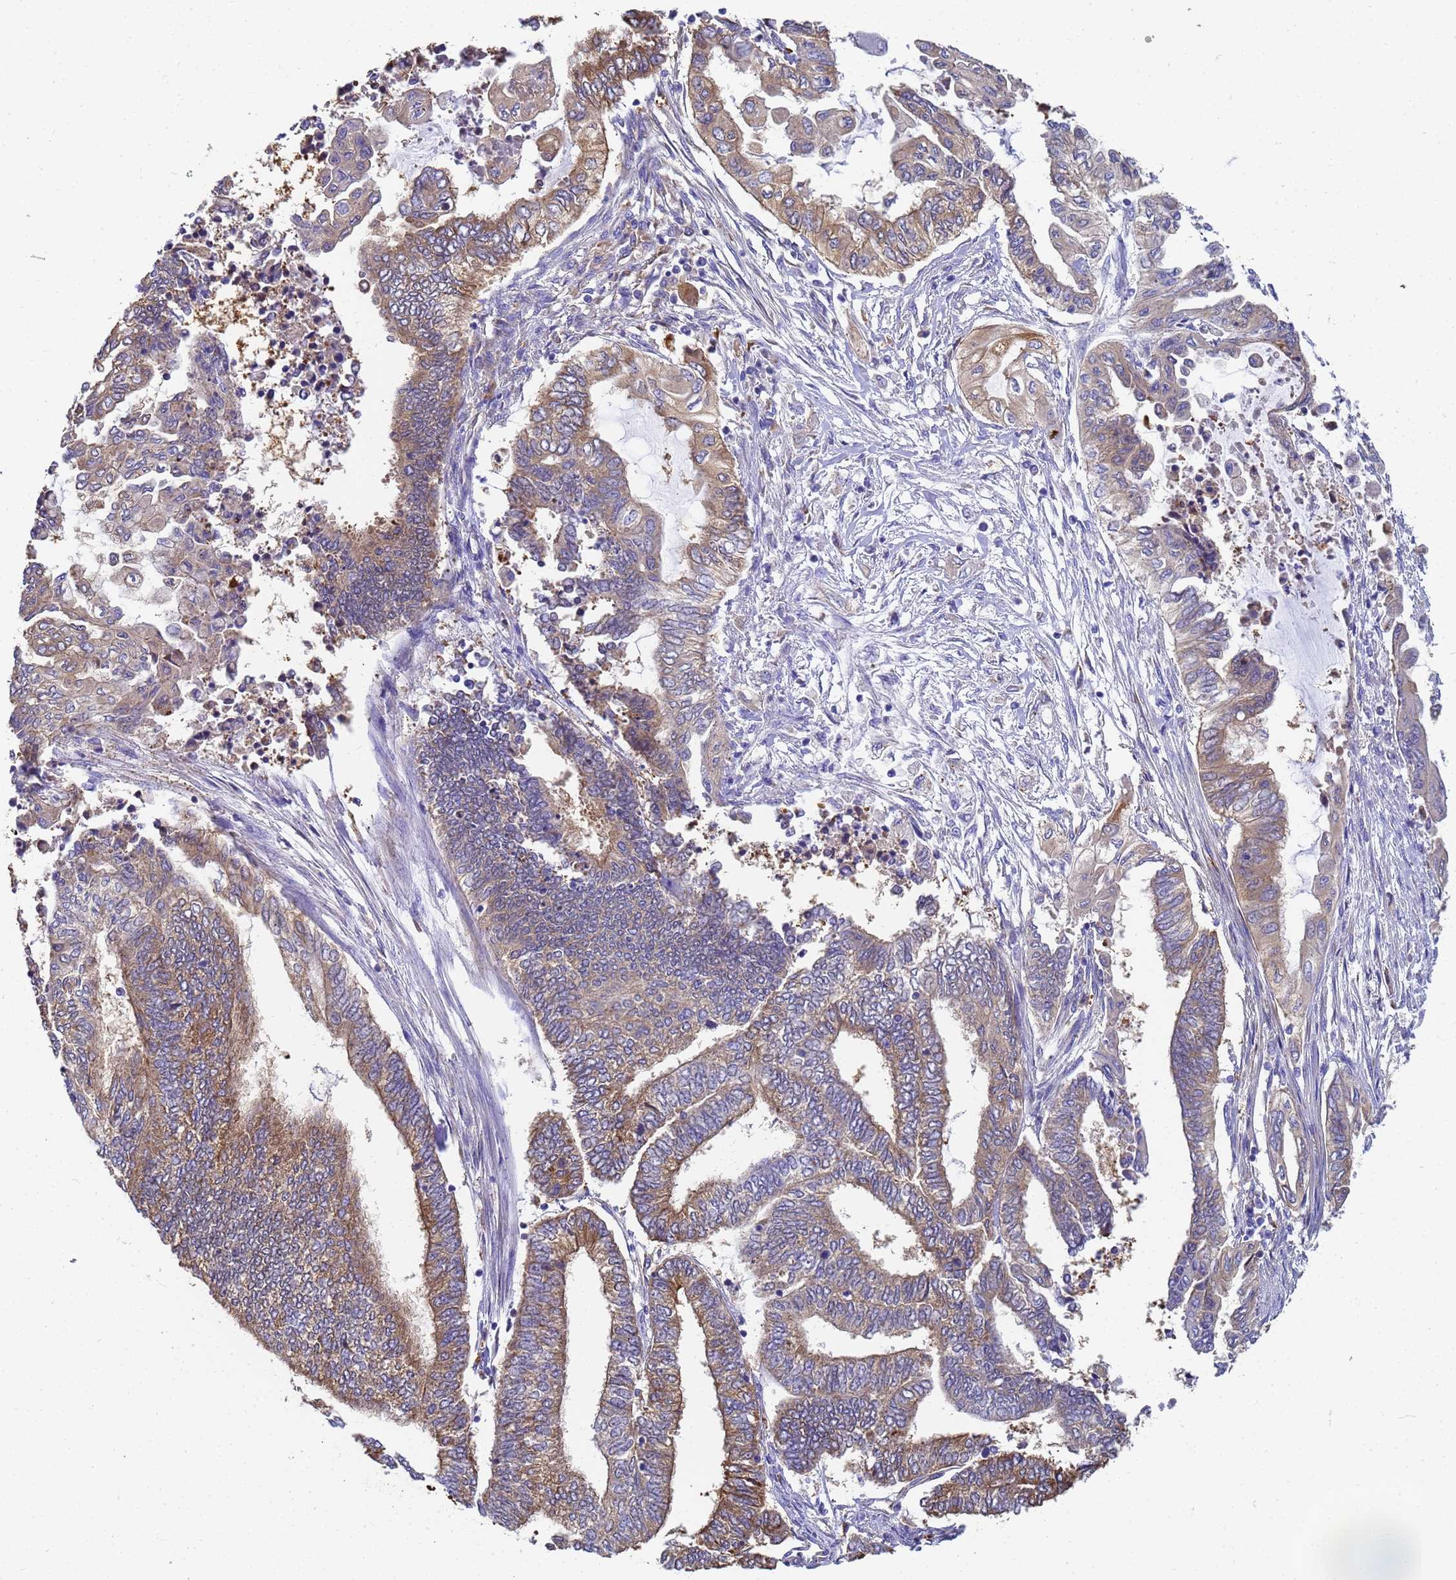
{"staining": {"intensity": "weak", "quantity": ">75%", "location": "cytoplasmic/membranous"}, "tissue": "endometrial cancer", "cell_type": "Tumor cells", "image_type": "cancer", "snomed": [{"axis": "morphology", "description": "Adenocarcinoma, NOS"}, {"axis": "topography", "description": "Uterus"}, {"axis": "topography", "description": "Endometrium"}], "caption": "DAB immunohistochemical staining of human endometrial cancer (adenocarcinoma) demonstrates weak cytoplasmic/membranous protein staining in about >75% of tumor cells.", "gene": "NME1-NME2", "patient": {"sex": "female", "age": 70}}